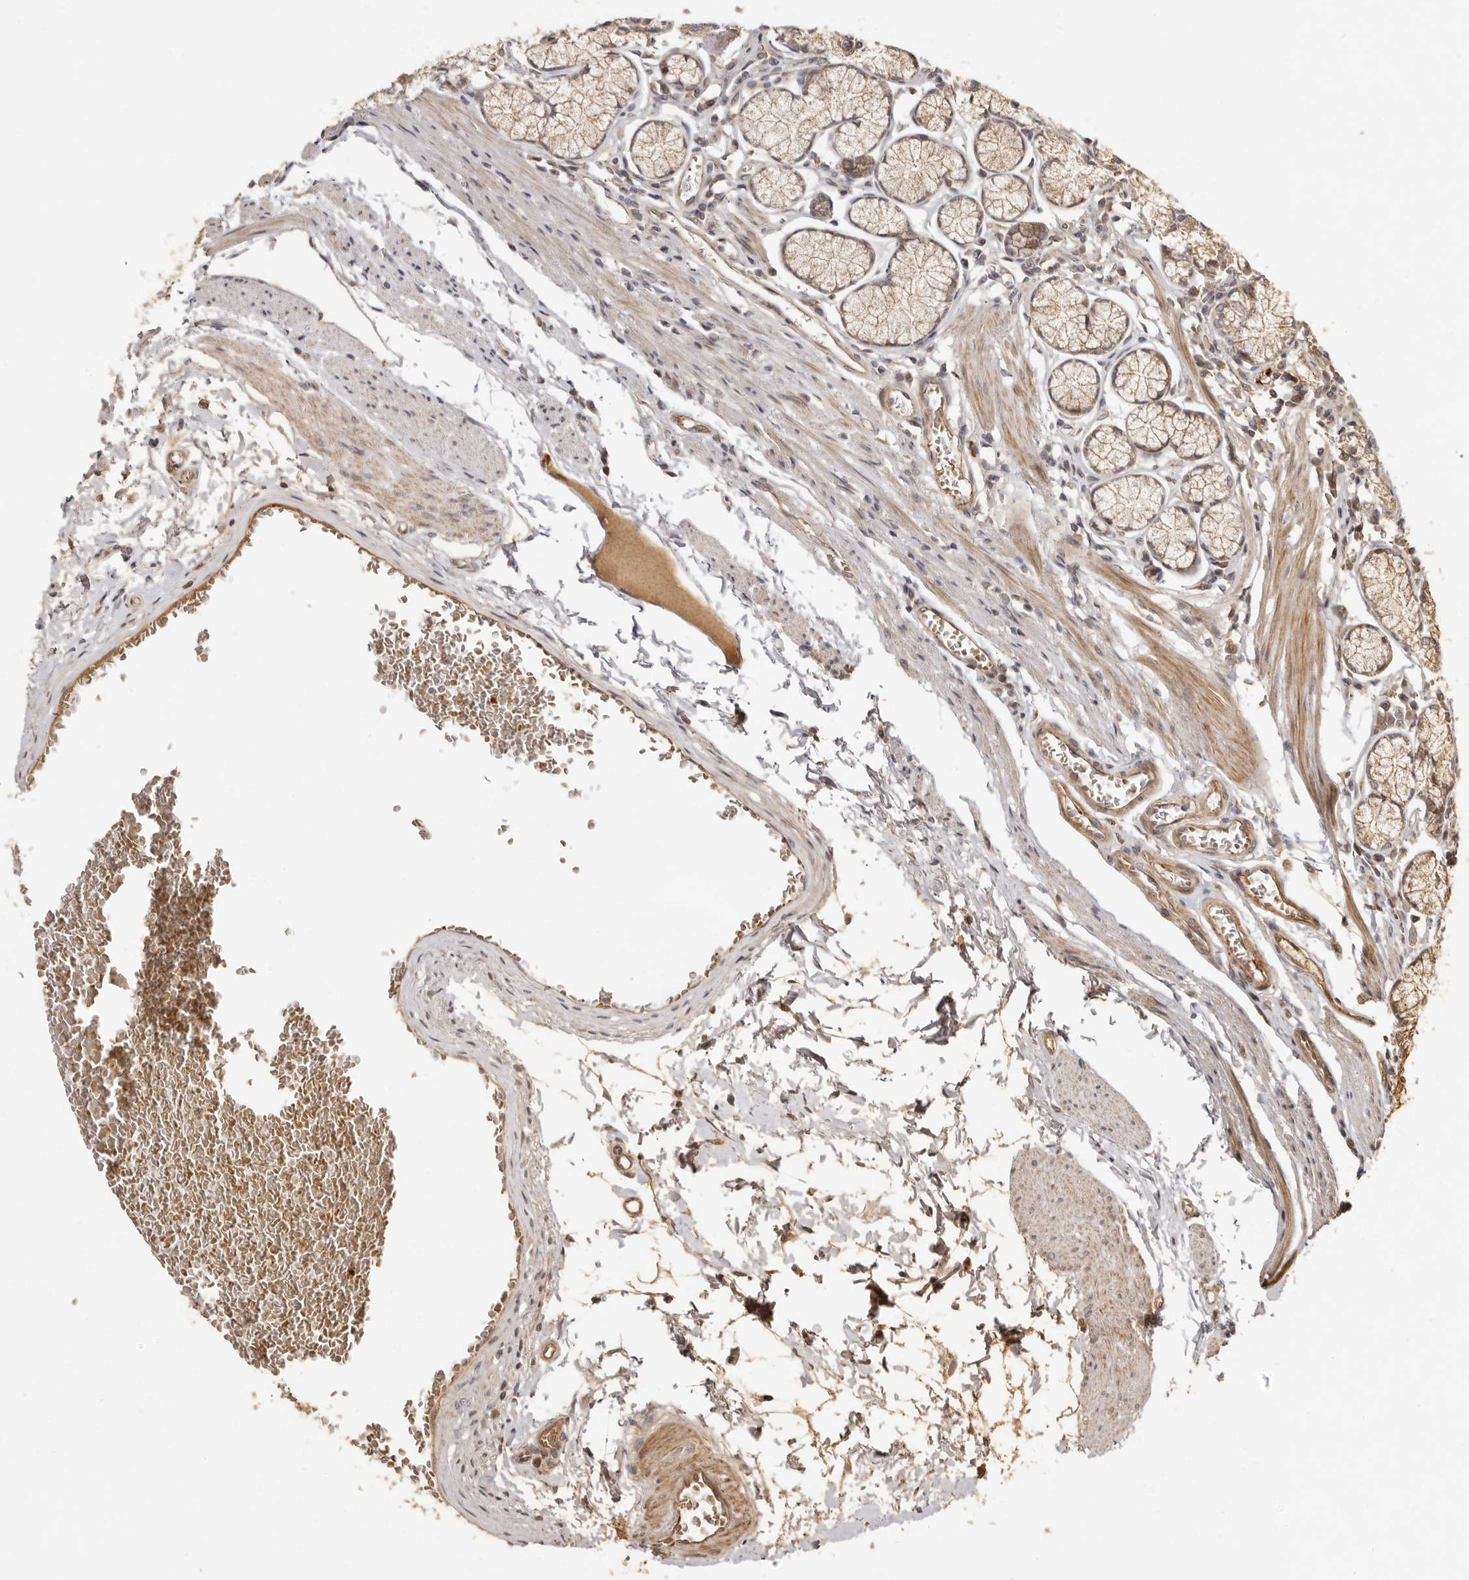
{"staining": {"intensity": "moderate", "quantity": "25%-75%", "location": "cytoplasmic/membranous"}, "tissue": "stomach", "cell_type": "Glandular cells", "image_type": "normal", "snomed": [{"axis": "morphology", "description": "Normal tissue, NOS"}, {"axis": "topography", "description": "Stomach"}], "caption": "The histopathology image demonstrates immunohistochemical staining of unremarkable stomach. There is moderate cytoplasmic/membranous staining is appreciated in approximately 25%-75% of glandular cells.", "gene": "SEMA3A", "patient": {"sex": "male", "age": 55}}